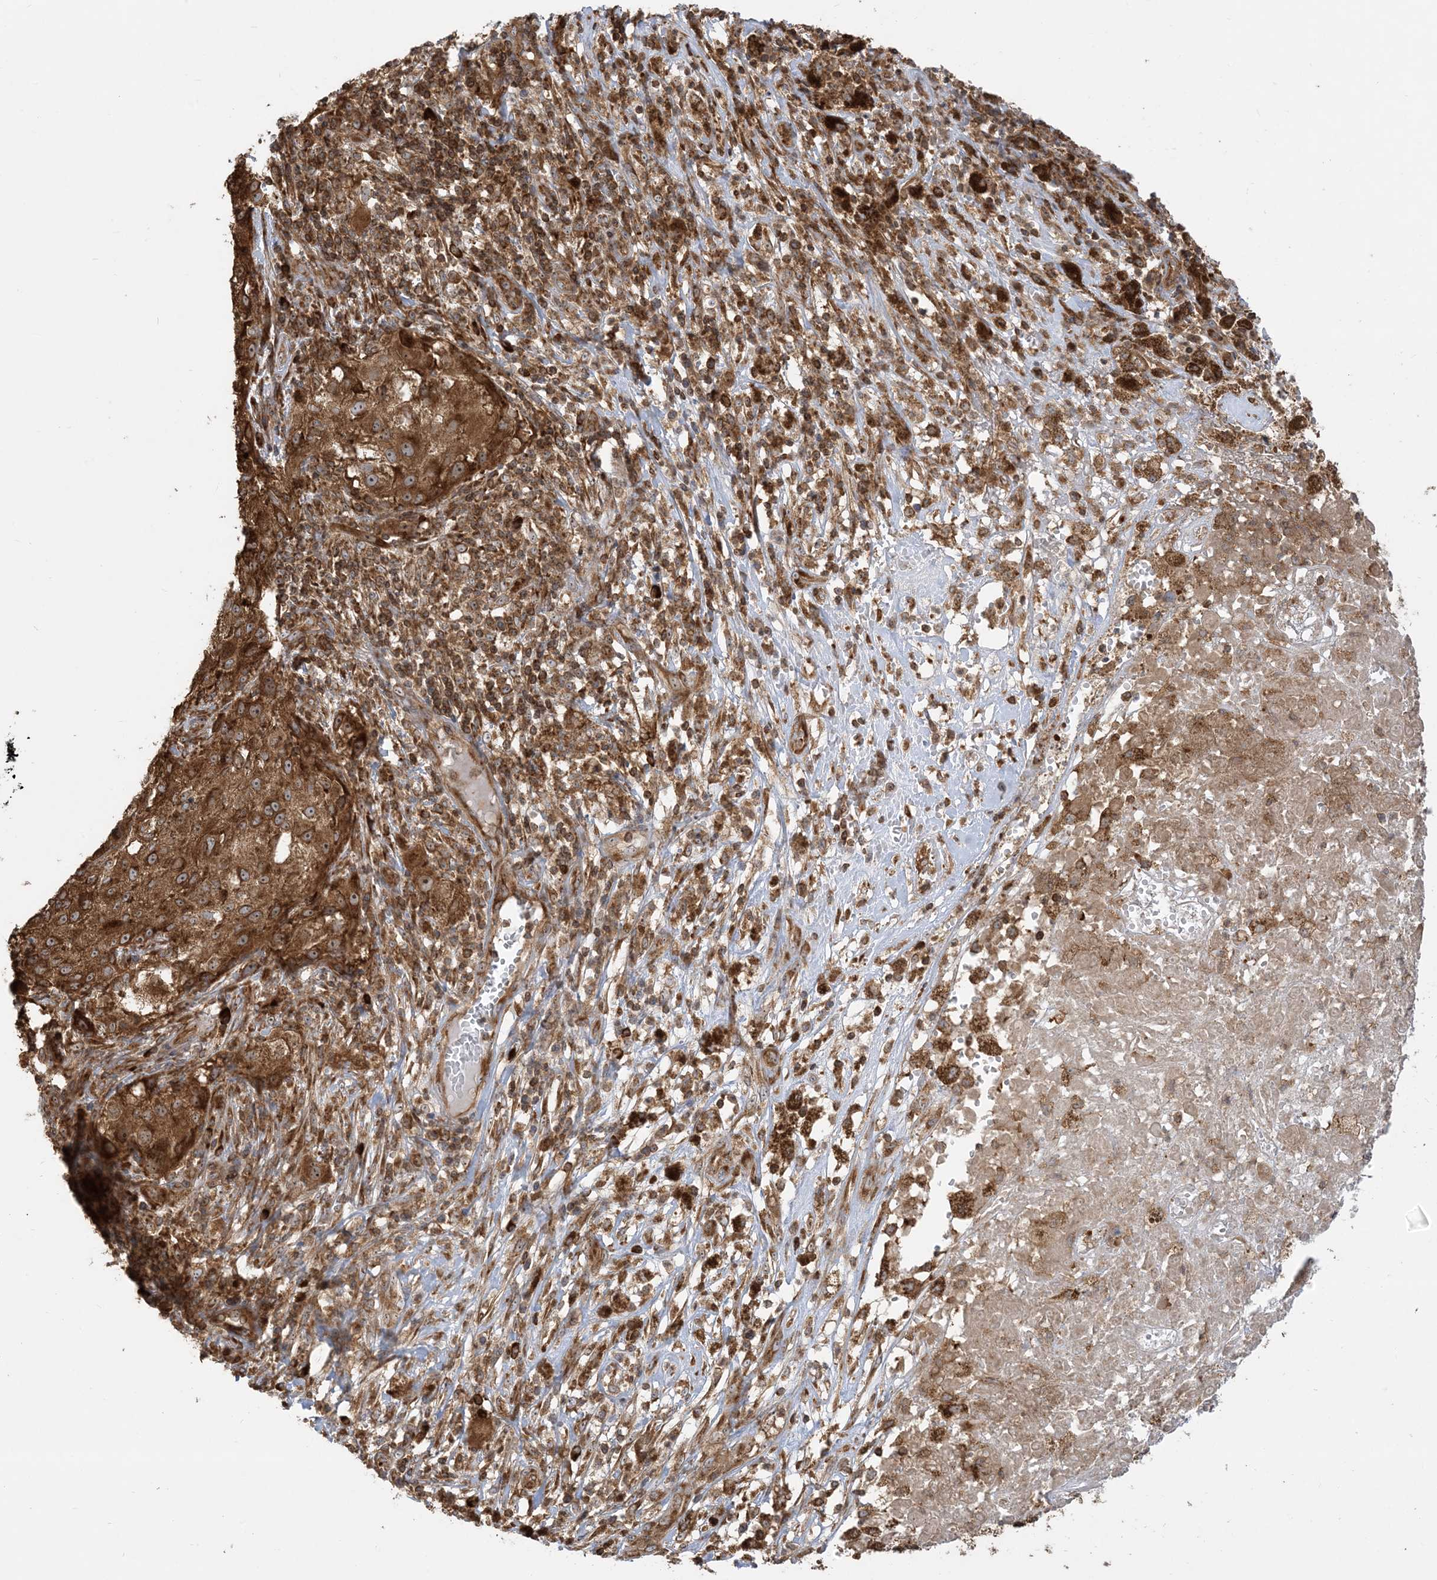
{"staining": {"intensity": "strong", "quantity": ">75%", "location": "cytoplasmic/membranous,nuclear"}, "tissue": "melanoma", "cell_type": "Tumor cells", "image_type": "cancer", "snomed": [{"axis": "morphology", "description": "Necrosis, NOS"}, {"axis": "morphology", "description": "Malignant melanoma, NOS"}, {"axis": "topography", "description": "Skin"}], "caption": "Immunohistochemistry (IHC) photomicrograph of melanoma stained for a protein (brown), which demonstrates high levels of strong cytoplasmic/membranous and nuclear positivity in approximately >75% of tumor cells.", "gene": "SRP72", "patient": {"sex": "female", "age": 87}}